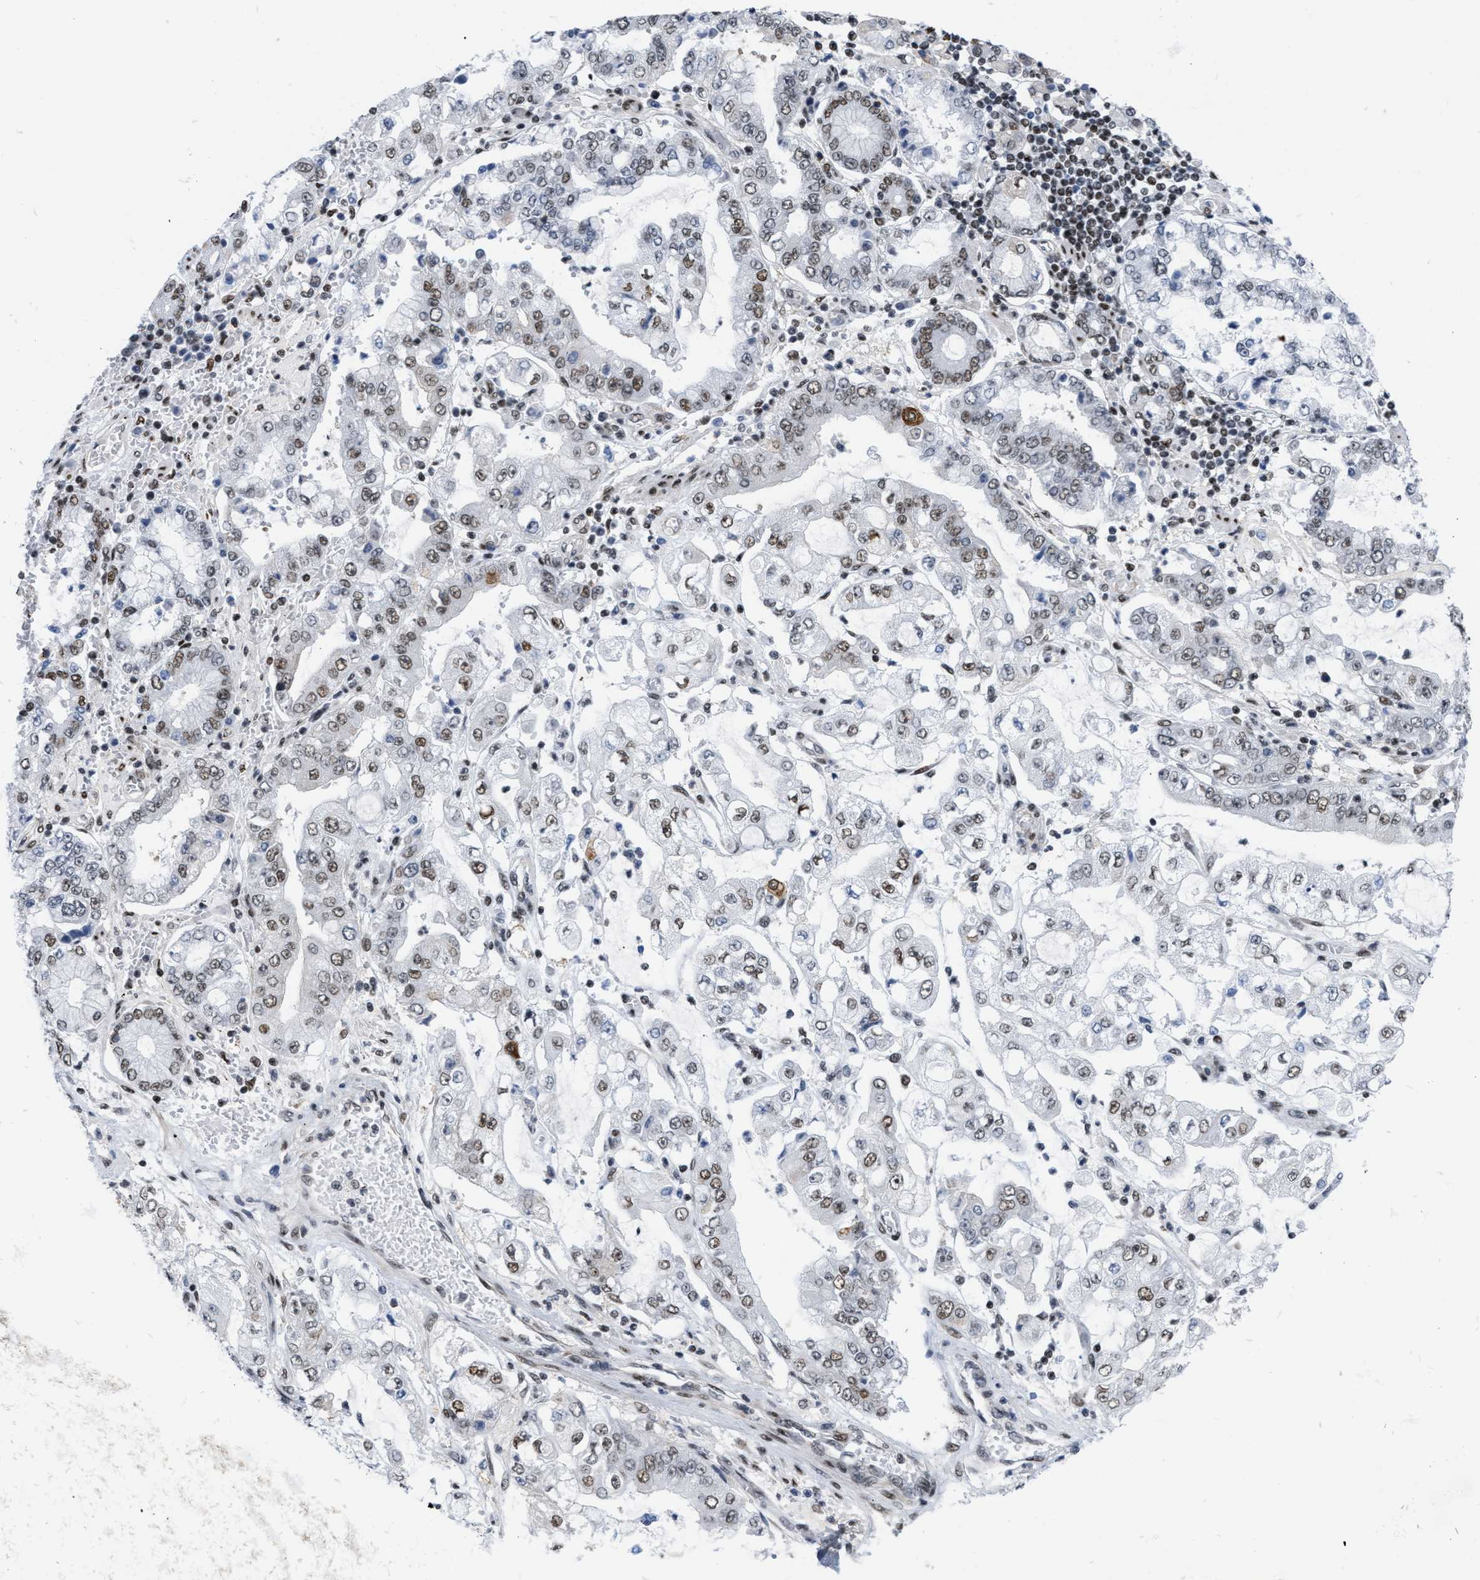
{"staining": {"intensity": "moderate", "quantity": ">75%", "location": "nuclear"}, "tissue": "stomach cancer", "cell_type": "Tumor cells", "image_type": "cancer", "snomed": [{"axis": "morphology", "description": "Adenocarcinoma, NOS"}, {"axis": "topography", "description": "Stomach"}], "caption": "IHC micrograph of human stomach adenocarcinoma stained for a protein (brown), which exhibits medium levels of moderate nuclear positivity in approximately >75% of tumor cells.", "gene": "MIER1", "patient": {"sex": "male", "age": 76}}